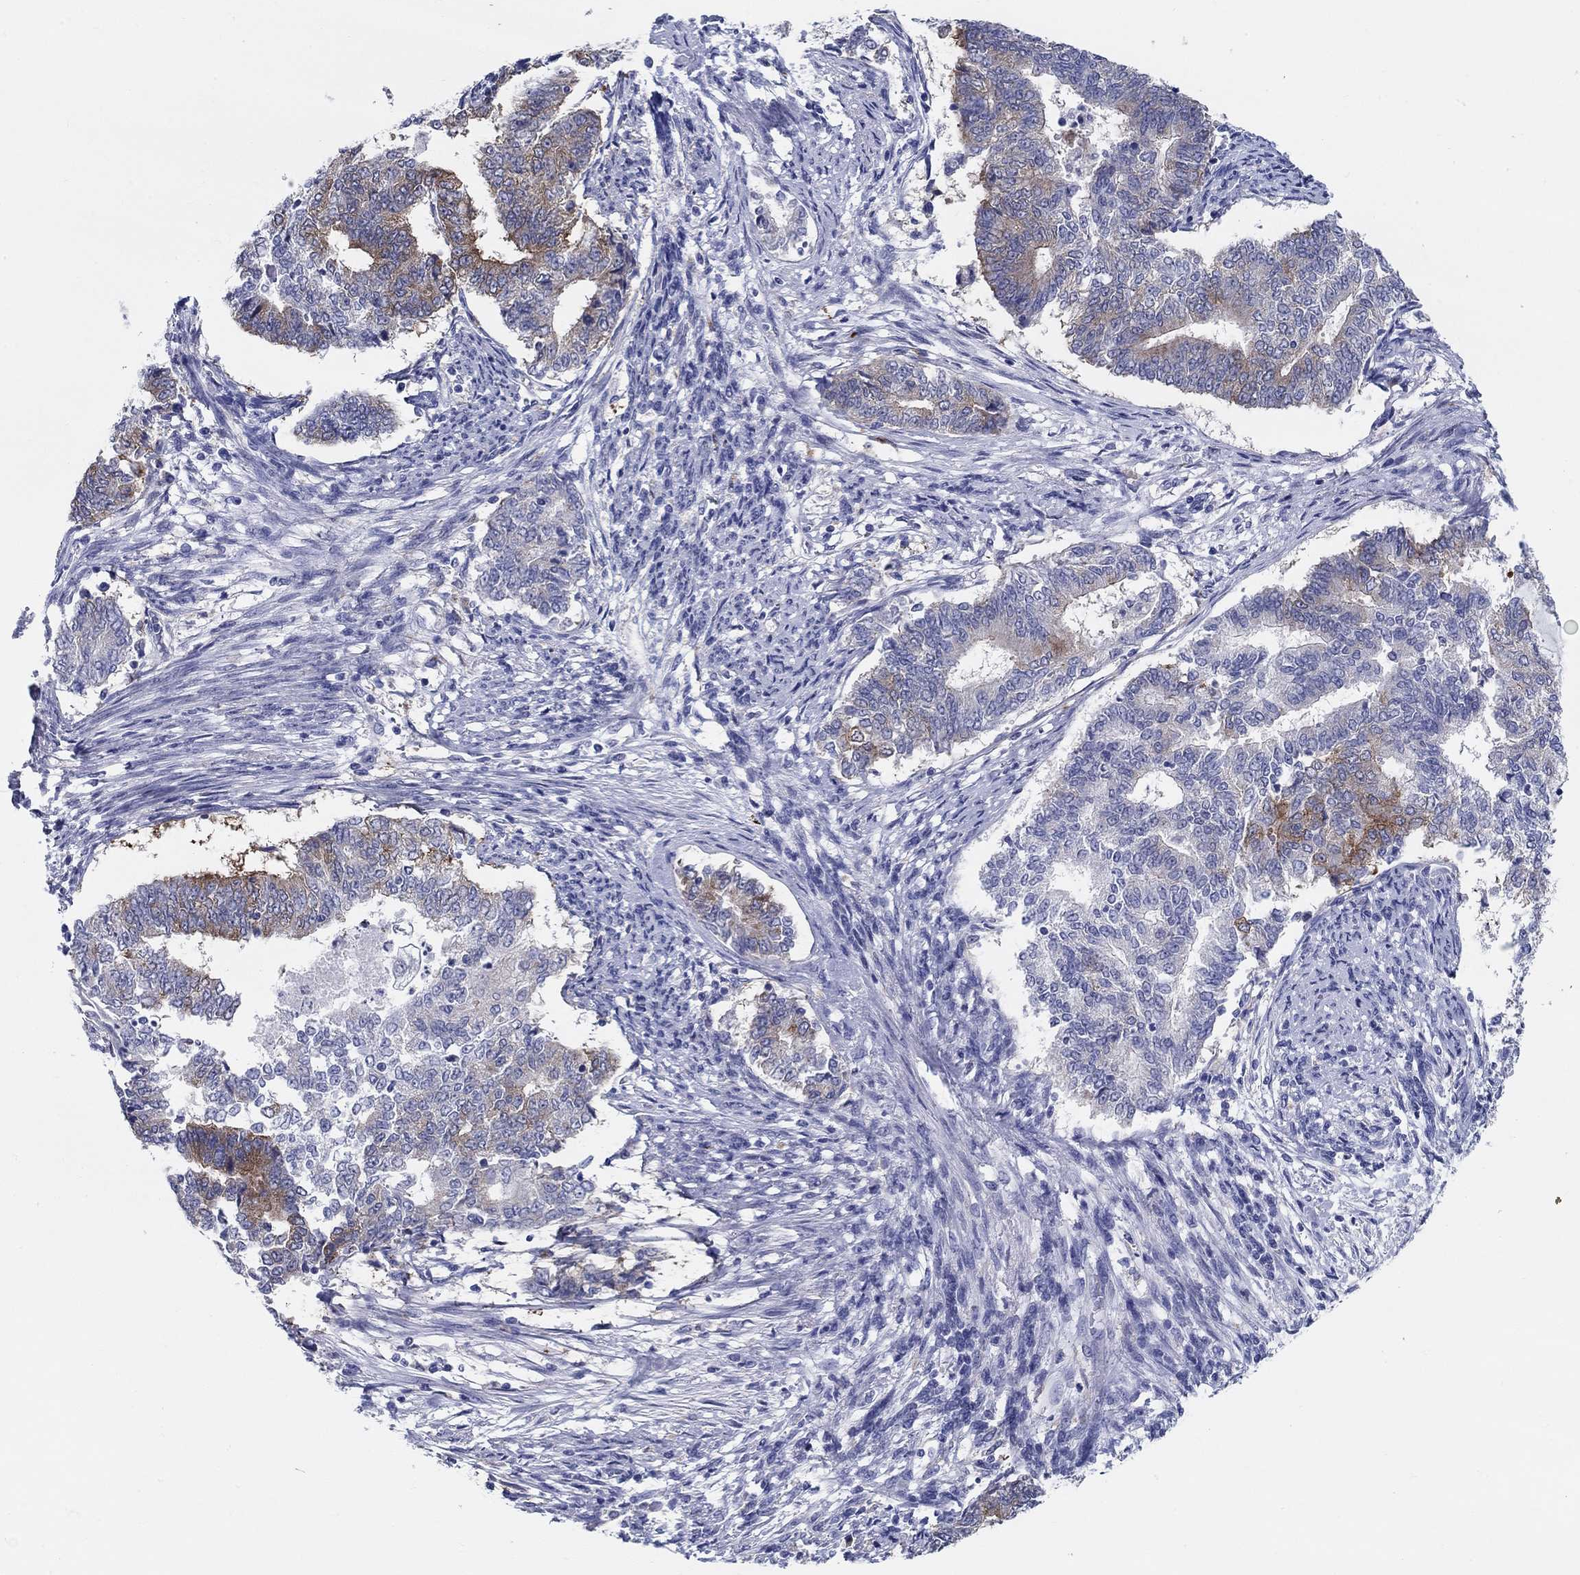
{"staining": {"intensity": "moderate", "quantity": "<25%", "location": "cytoplasmic/membranous"}, "tissue": "endometrial cancer", "cell_type": "Tumor cells", "image_type": "cancer", "snomed": [{"axis": "morphology", "description": "Adenocarcinoma, NOS"}, {"axis": "topography", "description": "Endometrium"}], "caption": "A brown stain labels moderate cytoplasmic/membranous staining of a protein in human endometrial cancer tumor cells. (IHC, brightfield microscopy, high magnification).", "gene": "RAP1GAP", "patient": {"sex": "female", "age": 65}}